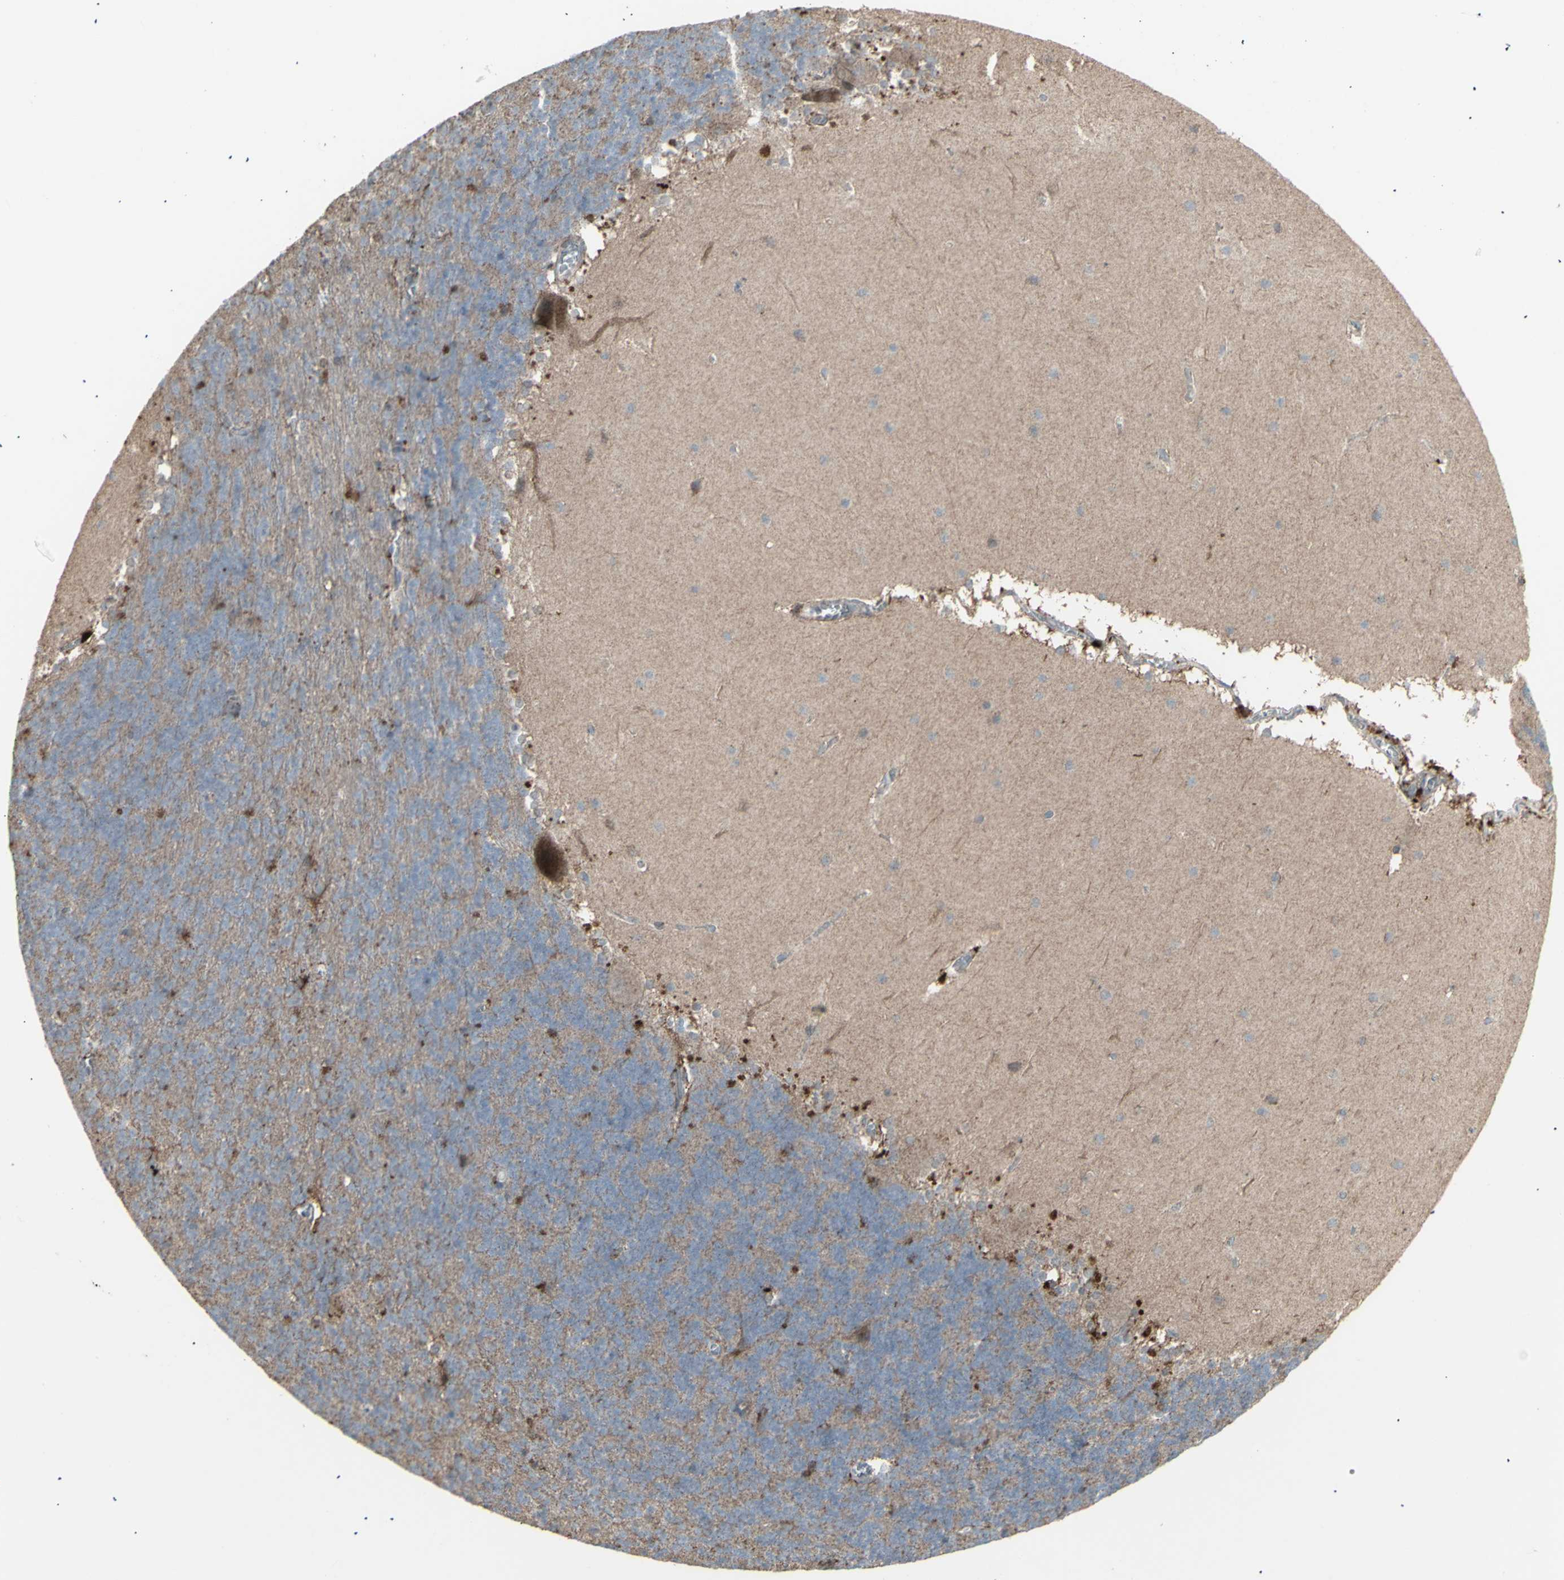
{"staining": {"intensity": "weak", "quantity": ">75%", "location": "cytoplasmic/membranous"}, "tissue": "cerebellum", "cell_type": "Cells in granular layer", "image_type": "normal", "snomed": [{"axis": "morphology", "description": "Normal tissue, NOS"}, {"axis": "topography", "description": "Cerebellum"}], "caption": "Immunohistochemistry photomicrograph of benign cerebellum stained for a protein (brown), which demonstrates low levels of weak cytoplasmic/membranous staining in approximately >75% of cells in granular layer.", "gene": "RNASEL", "patient": {"sex": "female", "age": 19}}